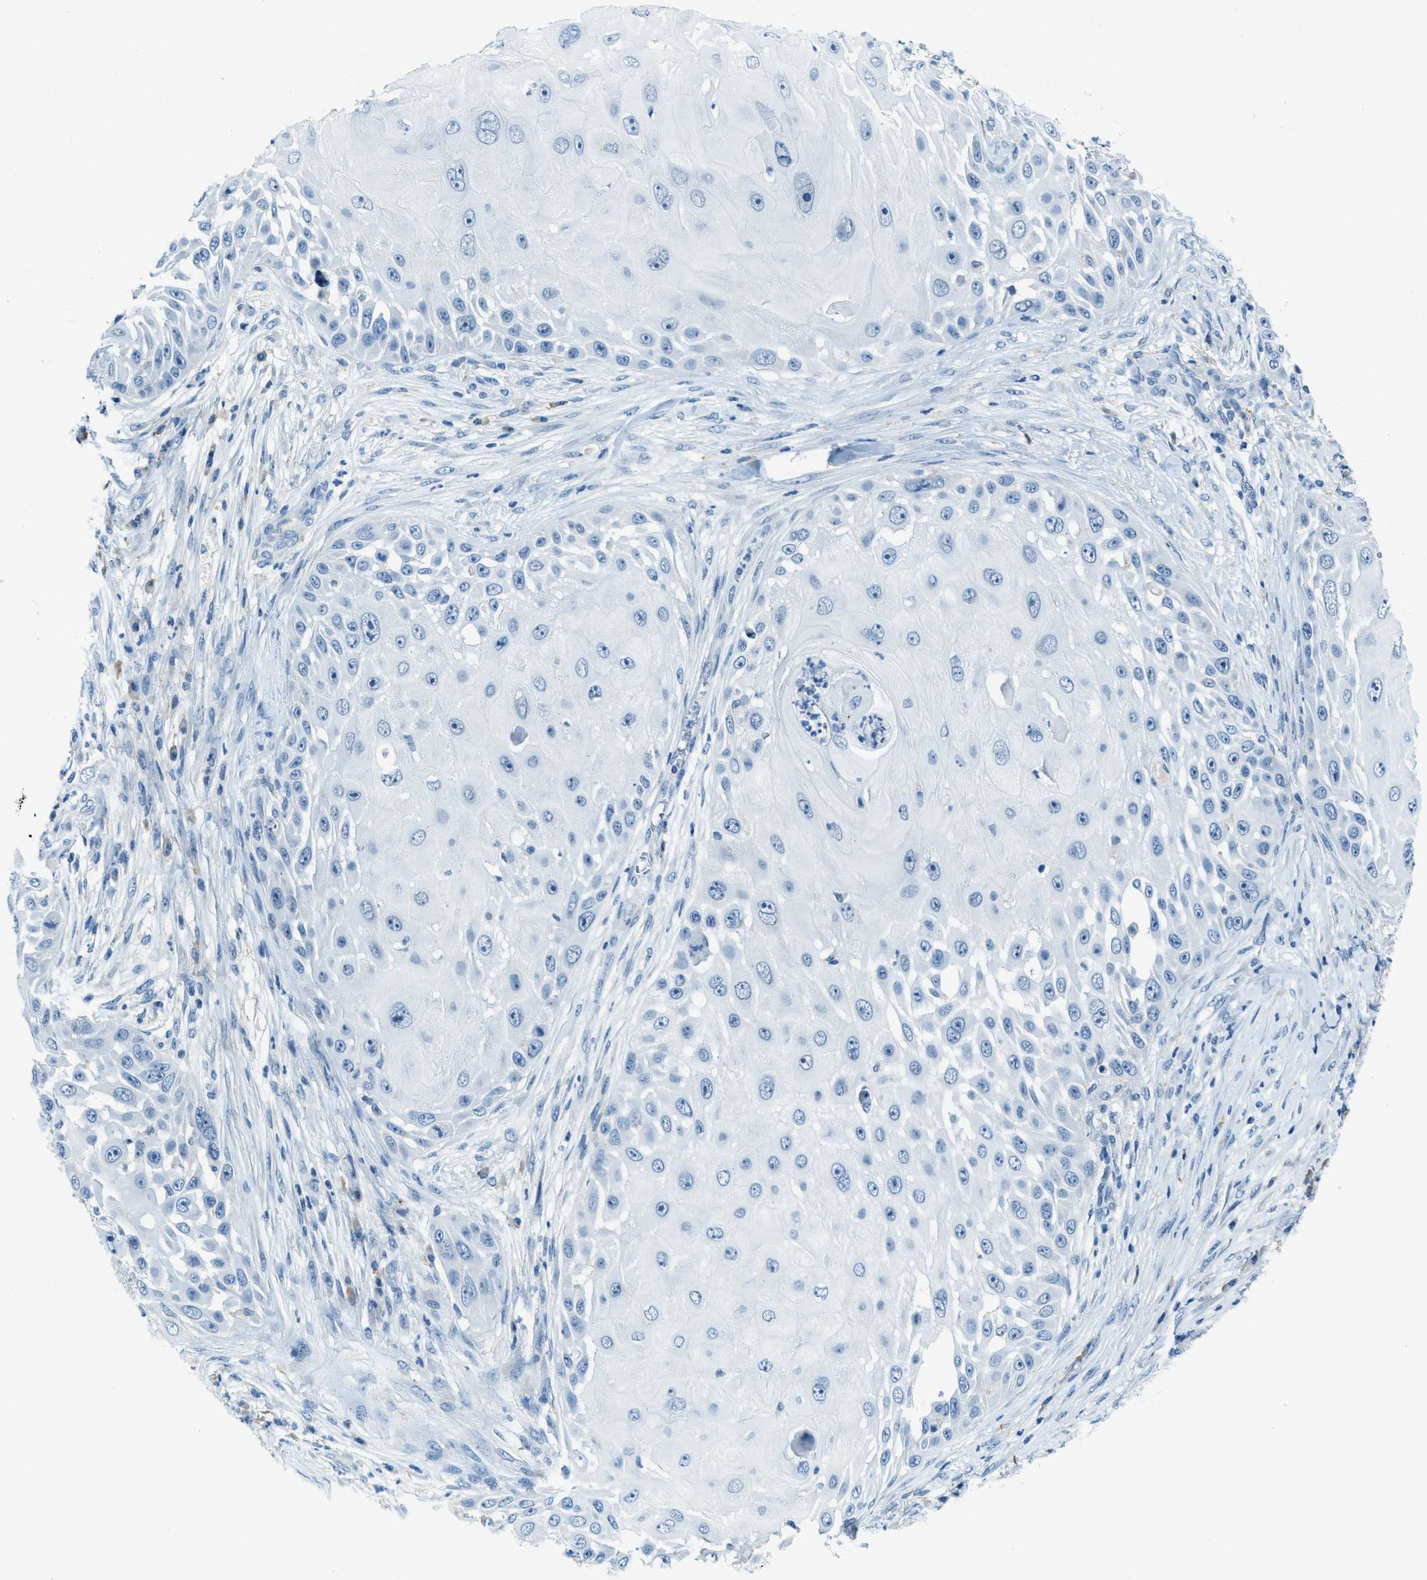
{"staining": {"intensity": "negative", "quantity": "none", "location": "none"}, "tissue": "skin cancer", "cell_type": "Tumor cells", "image_type": "cancer", "snomed": [{"axis": "morphology", "description": "Squamous cell carcinoma, NOS"}, {"axis": "topography", "description": "Skin"}], "caption": "Tumor cells are negative for protein expression in human skin cancer (squamous cell carcinoma).", "gene": "KLHL8", "patient": {"sex": "female", "age": 44}}